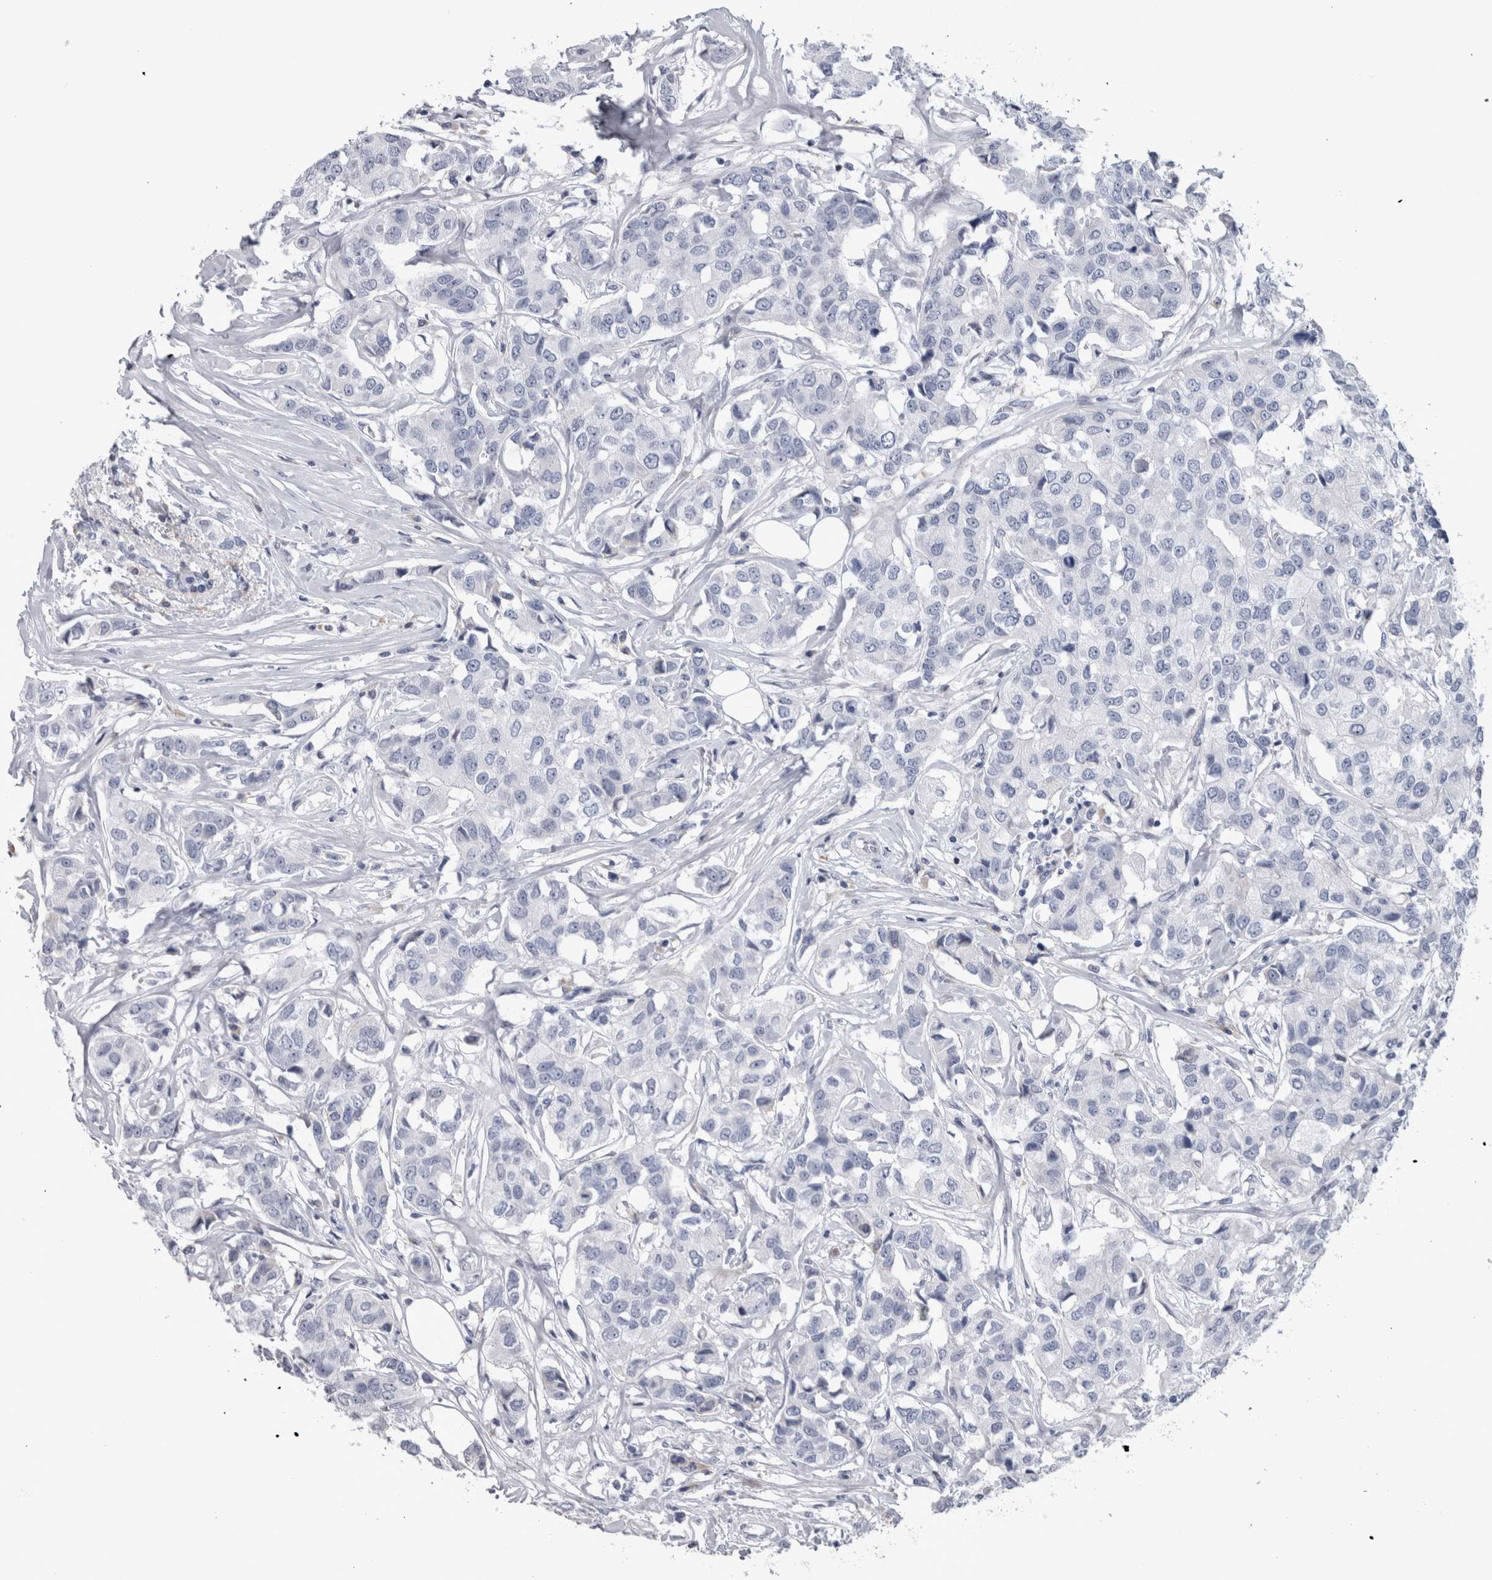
{"staining": {"intensity": "negative", "quantity": "none", "location": "none"}, "tissue": "breast cancer", "cell_type": "Tumor cells", "image_type": "cancer", "snomed": [{"axis": "morphology", "description": "Duct carcinoma"}, {"axis": "topography", "description": "Breast"}], "caption": "High magnification brightfield microscopy of breast intraductal carcinoma stained with DAB (3,3'-diaminobenzidine) (brown) and counterstained with hematoxylin (blue): tumor cells show no significant staining.", "gene": "PAX5", "patient": {"sex": "female", "age": 80}}